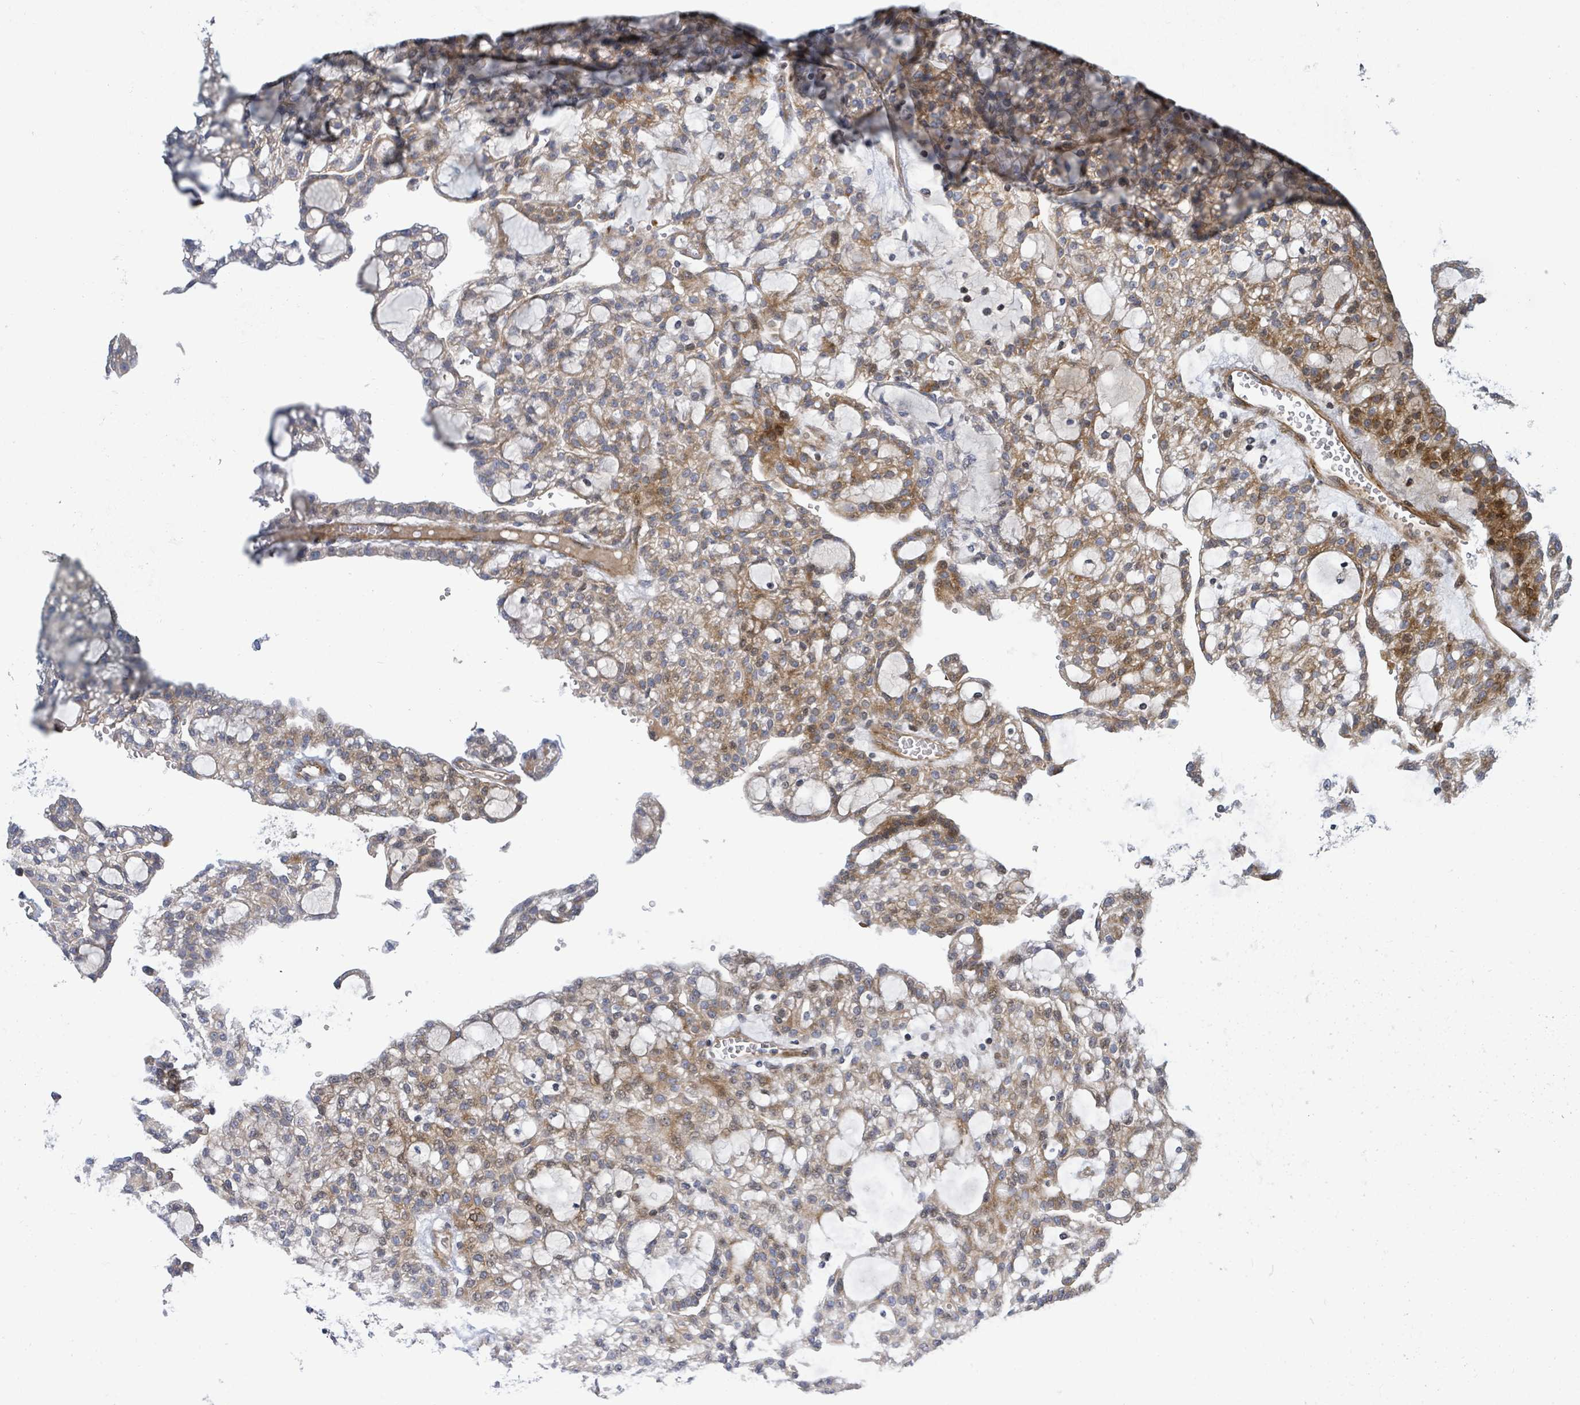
{"staining": {"intensity": "moderate", "quantity": "25%-75%", "location": "cytoplasmic/membranous"}, "tissue": "renal cancer", "cell_type": "Tumor cells", "image_type": "cancer", "snomed": [{"axis": "morphology", "description": "Adenocarcinoma, NOS"}, {"axis": "topography", "description": "Kidney"}], "caption": "Immunohistochemistry (IHC) photomicrograph of renal adenocarcinoma stained for a protein (brown), which exhibits medium levels of moderate cytoplasmic/membranous positivity in approximately 25%-75% of tumor cells.", "gene": "CFAP210", "patient": {"sex": "male", "age": 63}}